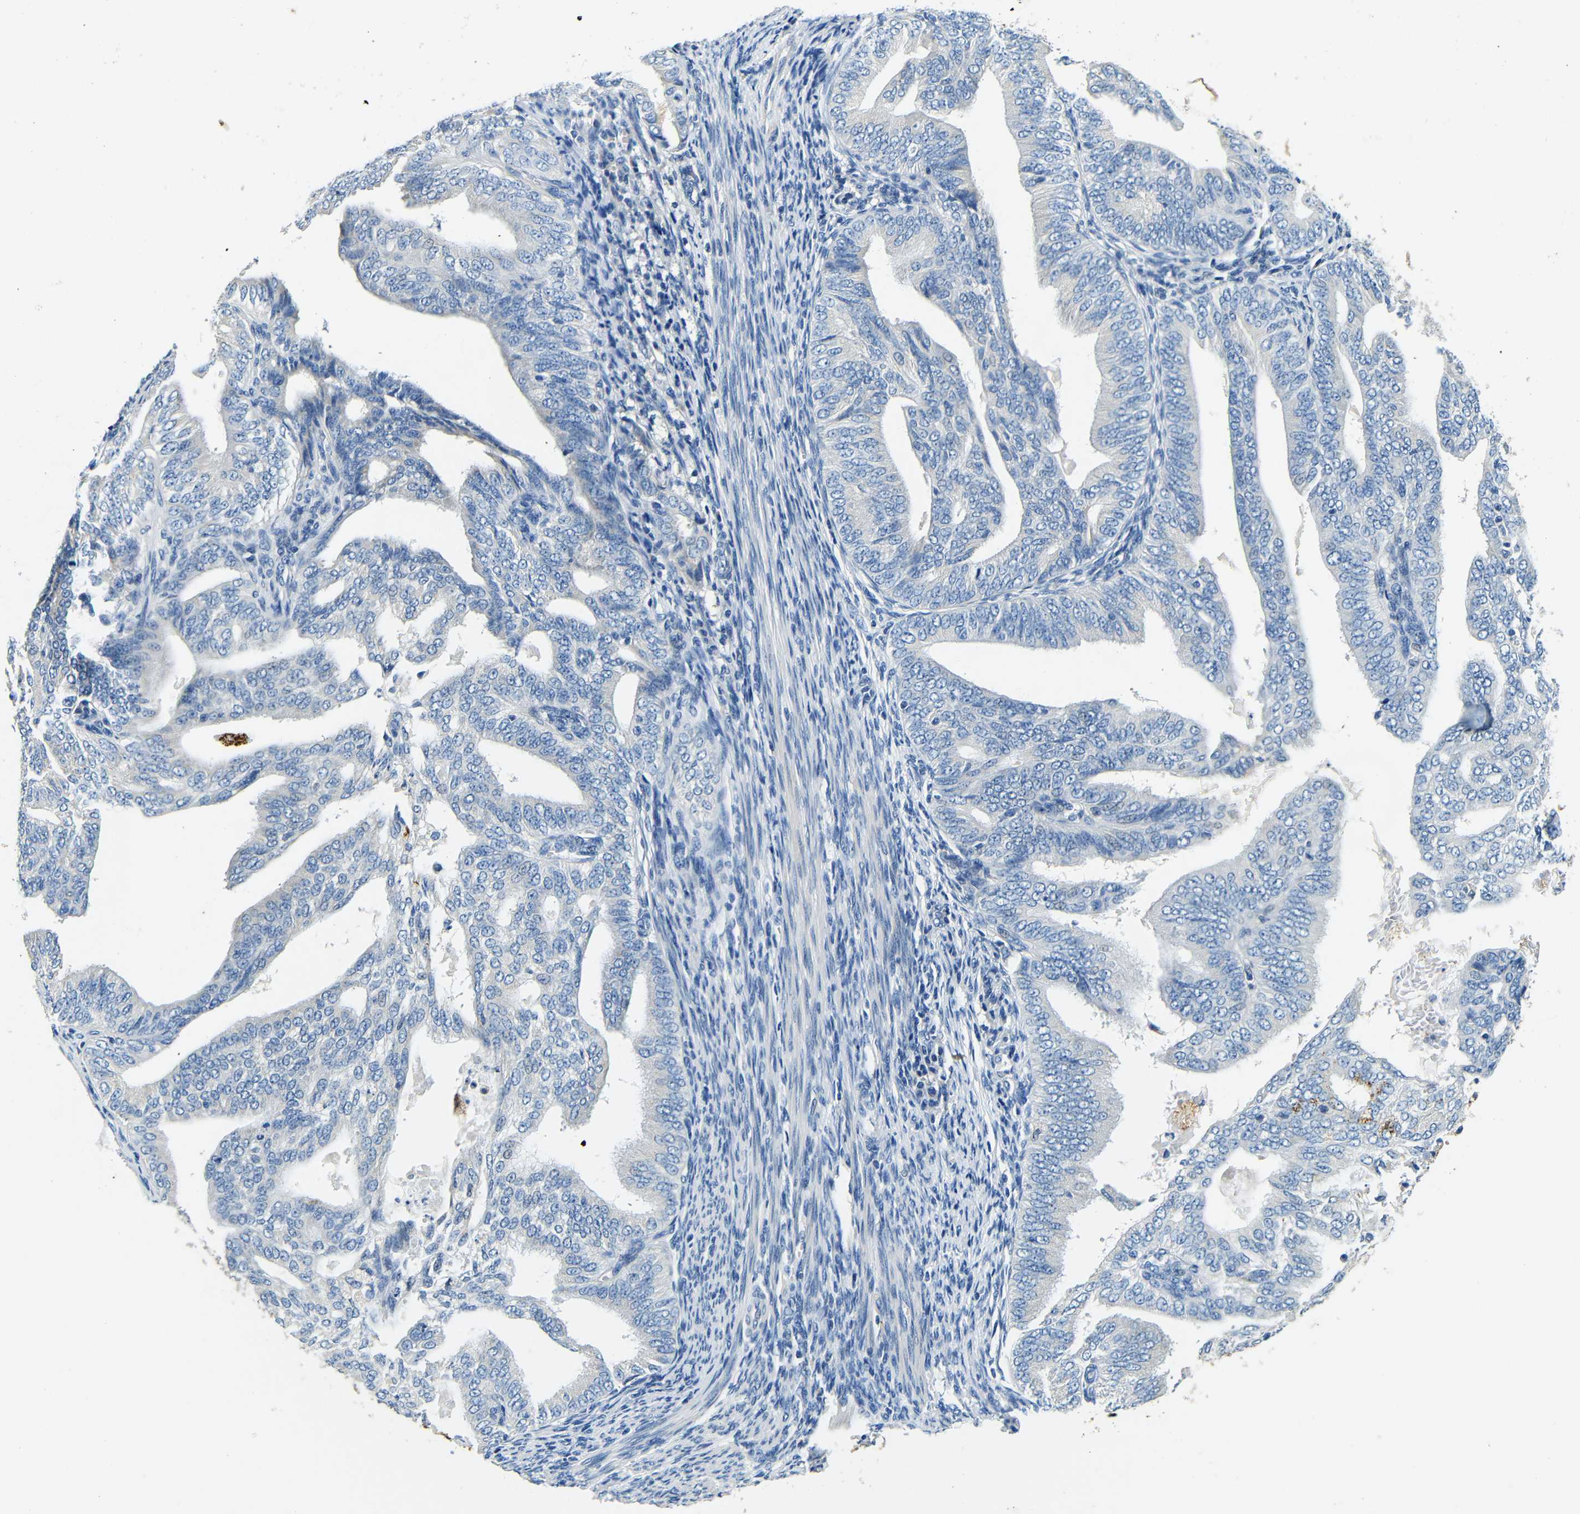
{"staining": {"intensity": "negative", "quantity": "none", "location": "none"}, "tissue": "endometrial cancer", "cell_type": "Tumor cells", "image_type": "cancer", "snomed": [{"axis": "morphology", "description": "Adenocarcinoma, NOS"}, {"axis": "topography", "description": "Endometrium"}], "caption": "Histopathology image shows no protein expression in tumor cells of endometrial cancer tissue.", "gene": "FMO5", "patient": {"sex": "female", "age": 58}}